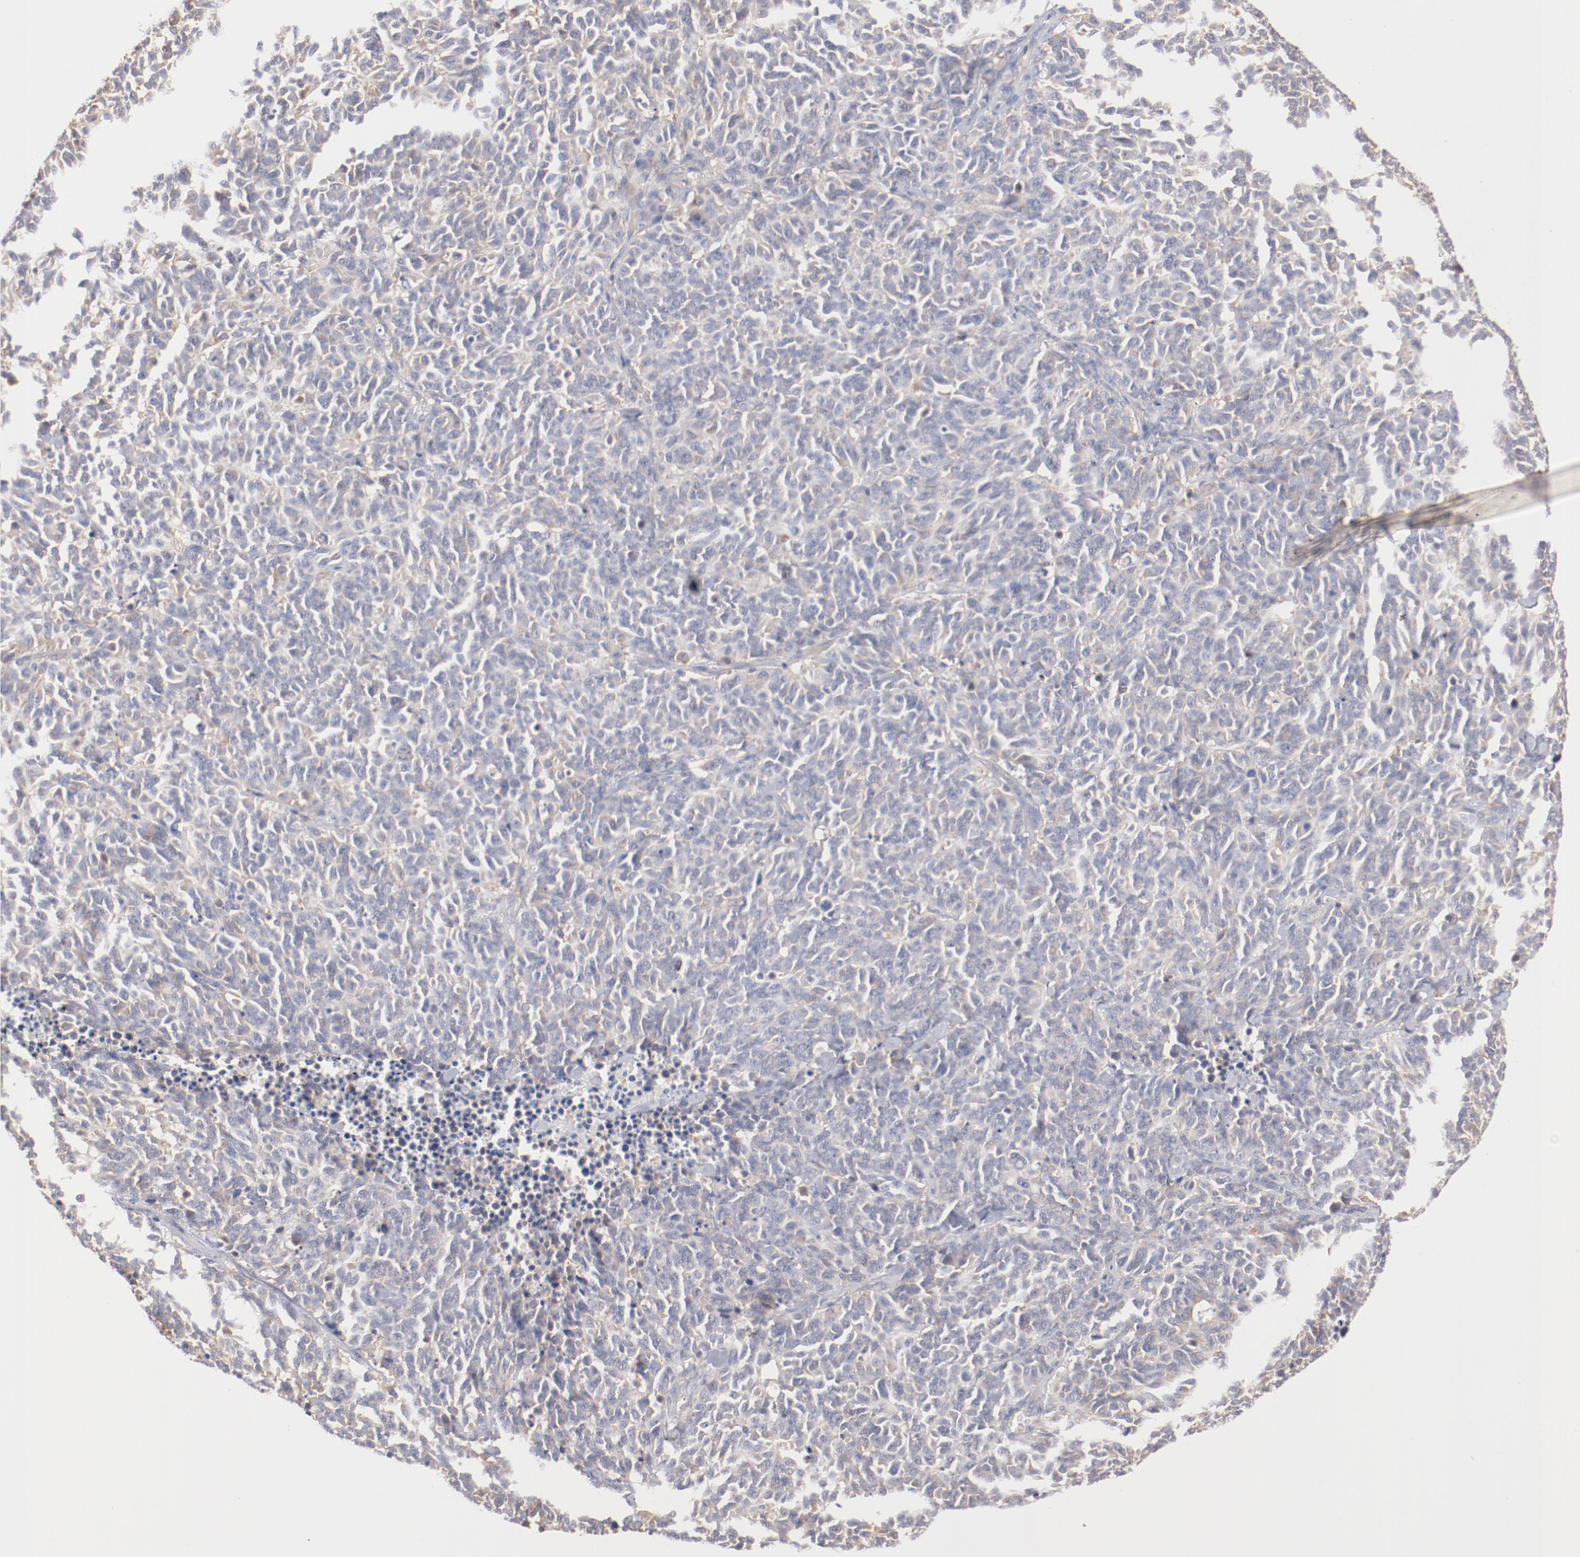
{"staining": {"intensity": "weak", "quantity": "25%-75%", "location": "cytoplasmic/membranous"}, "tissue": "lung cancer", "cell_type": "Tumor cells", "image_type": "cancer", "snomed": [{"axis": "morphology", "description": "Neoplasm, malignant, NOS"}, {"axis": "topography", "description": "Lung"}], "caption": "Lung cancer (neoplasm (malignant)) tissue shows weak cytoplasmic/membranous positivity in about 25%-75% of tumor cells, visualized by immunohistochemistry. The protein of interest is shown in brown color, while the nuclei are stained blue.", "gene": "SETD3", "patient": {"sex": "female", "age": 58}}